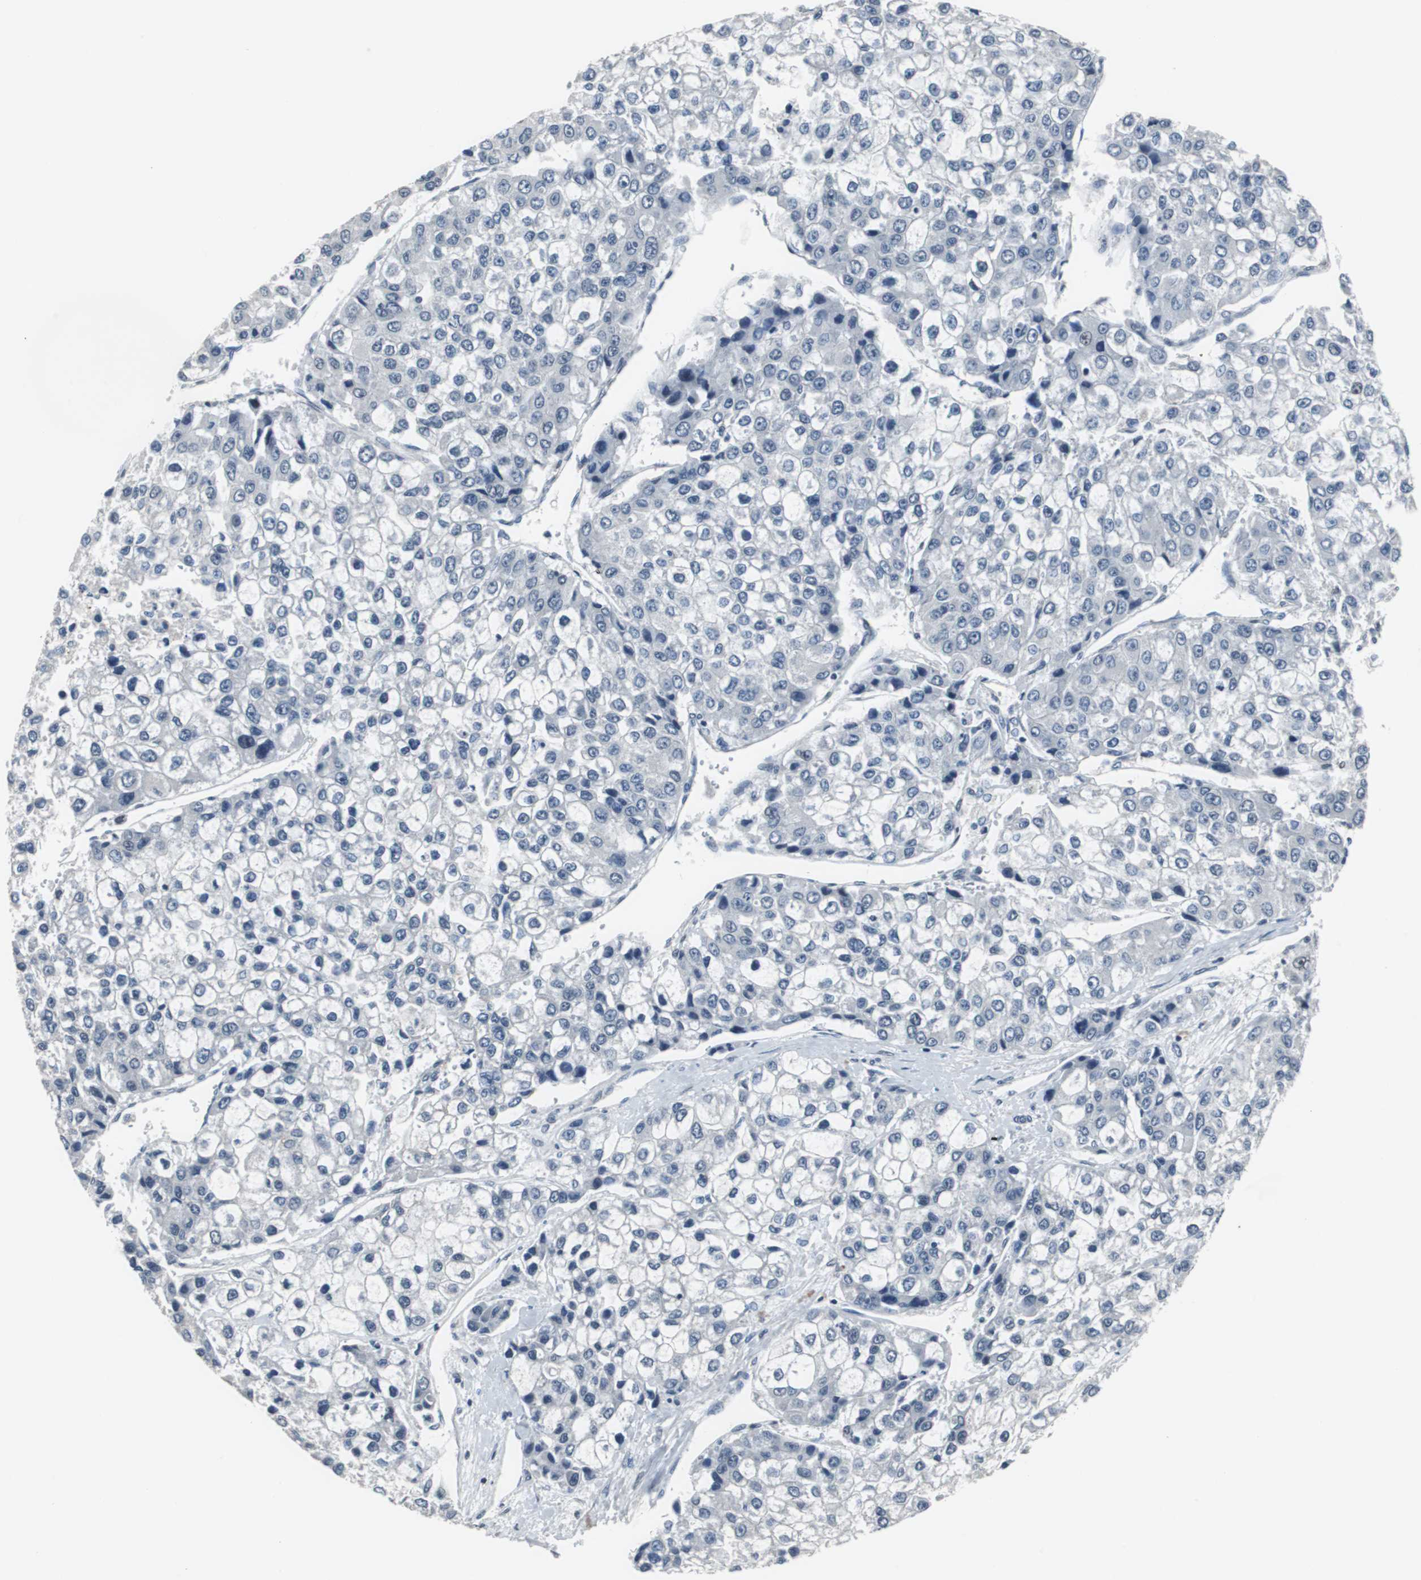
{"staining": {"intensity": "negative", "quantity": "none", "location": "none"}, "tissue": "liver cancer", "cell_type": "Tumor cells", "image_type": "cancer", "snomed": [{"axis": "morphology", "description": "Carcinoma, Hepatocellular, NOS"}, {"axis": "topography", "description": "Liver"}], "caption": "Immunohistochemistry (IHC) image of neoplastic tissue: liver cancer (hepatocellular carcinoma) stained with DAB reveals no significant protein expression in tumor cells.", "gene": "FOXP4", "patient": {"sex": "female", "age": 66}}